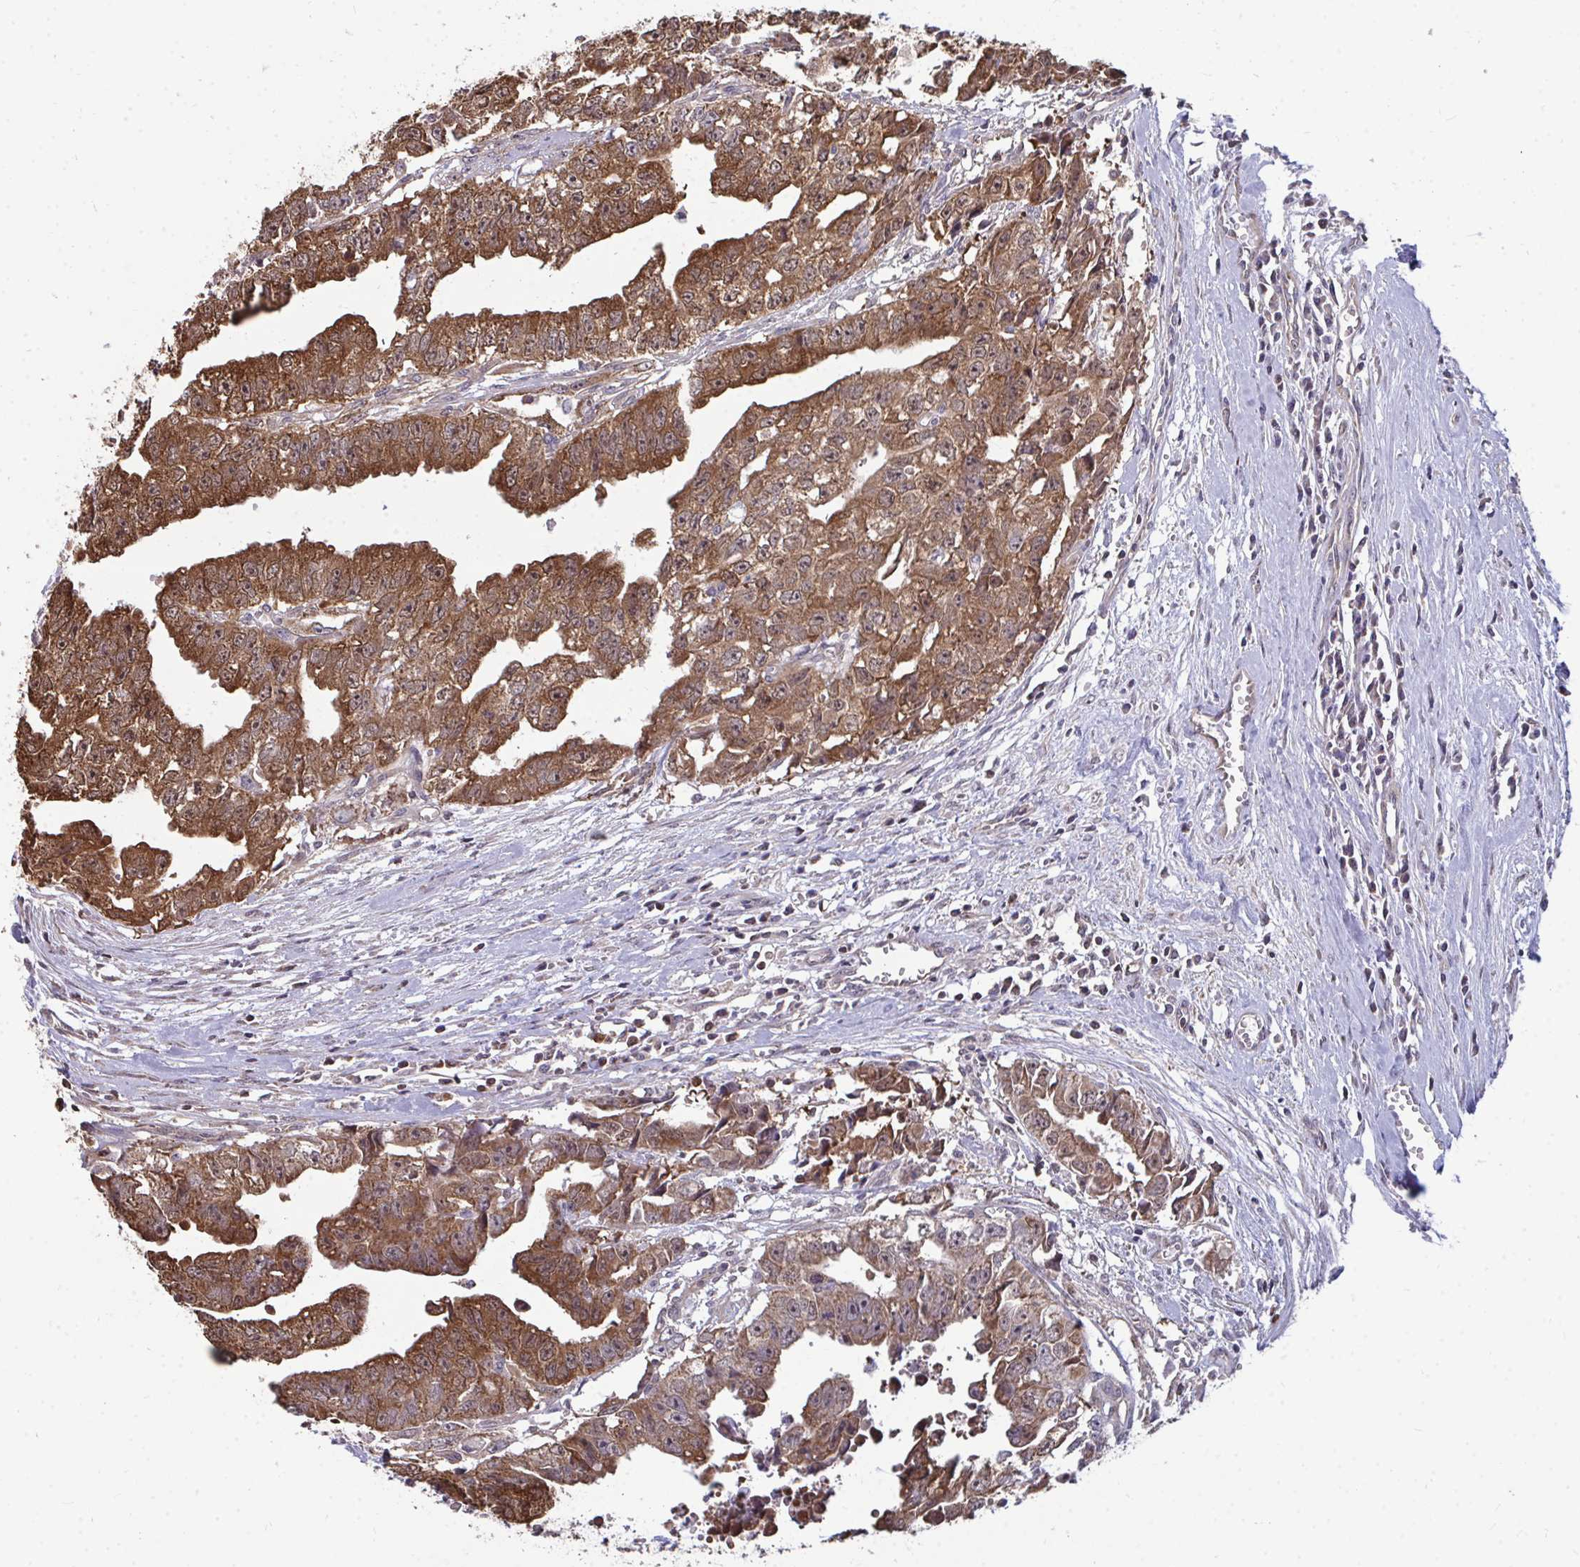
{"staining": {"intensity": "moderate", "quantity": ">75%", "location": "cytoplasmic/membranous"}, "tissue": "testis cancer", "cell_type": "Tumor cells", "image_type": "cancer", "snomed": [{"axis": "morphology", "description": "Carcinoma, Embryonal, NOS"}, {"axis": "morphology", "description": "Teratoma, malignant, NOS"}, {"axis": "topography", "description": "Testis"}], "caption": "Testis malignant teratoma was stained to show a protein in brown. There is medium levels of moderate cytoplasmic/membranous positivity in about >75% of tumor cells.", "gene": "DNAJA2", "patient": {"sex": "male", "age": 24}}